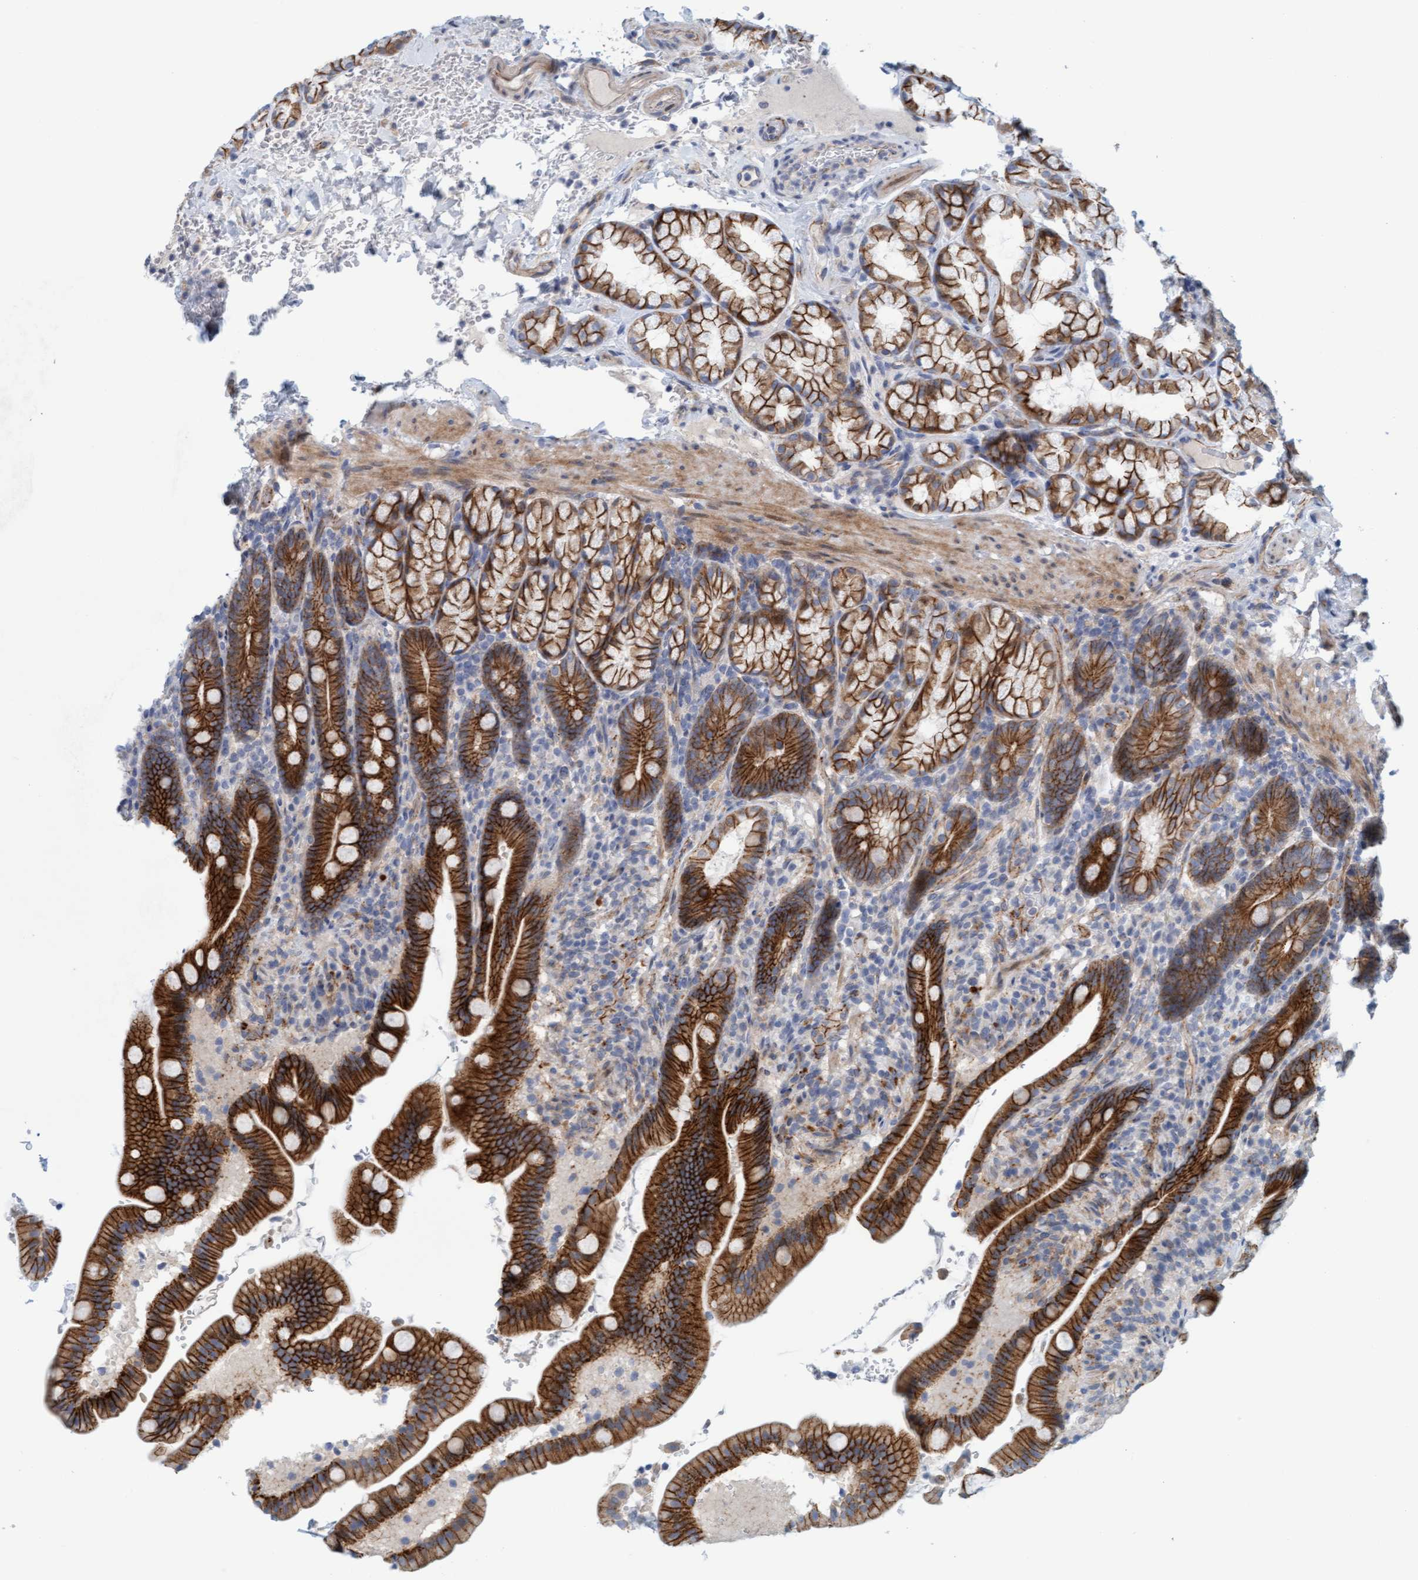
{"staining": {"intensity": "strong", "quantity": "25%-75%", "location": "cytoplasmic/membranous"}, "tissue": "duodenum", "cell_type": "Glandular cells", "image_type": "normal", "snomed": [{"axis": "morphology", "description": "Normal tissue, NOS"}, {"axis": "topography", "description": "Duodenum"}], "caption": "A high-resolution photomicrograph shows immunohistochemistry (IHC) staining of benign duodenum, which displays strong cytoplasmic/membranous staining in about 25%-75% of glandular cells. The staining was performed using DAB, with brown indicating positive protein expression. Nuclei are stained blue with hematoxylin.", "gene": "KRBA2", "patient": {"sex": "male", "age": 54}}